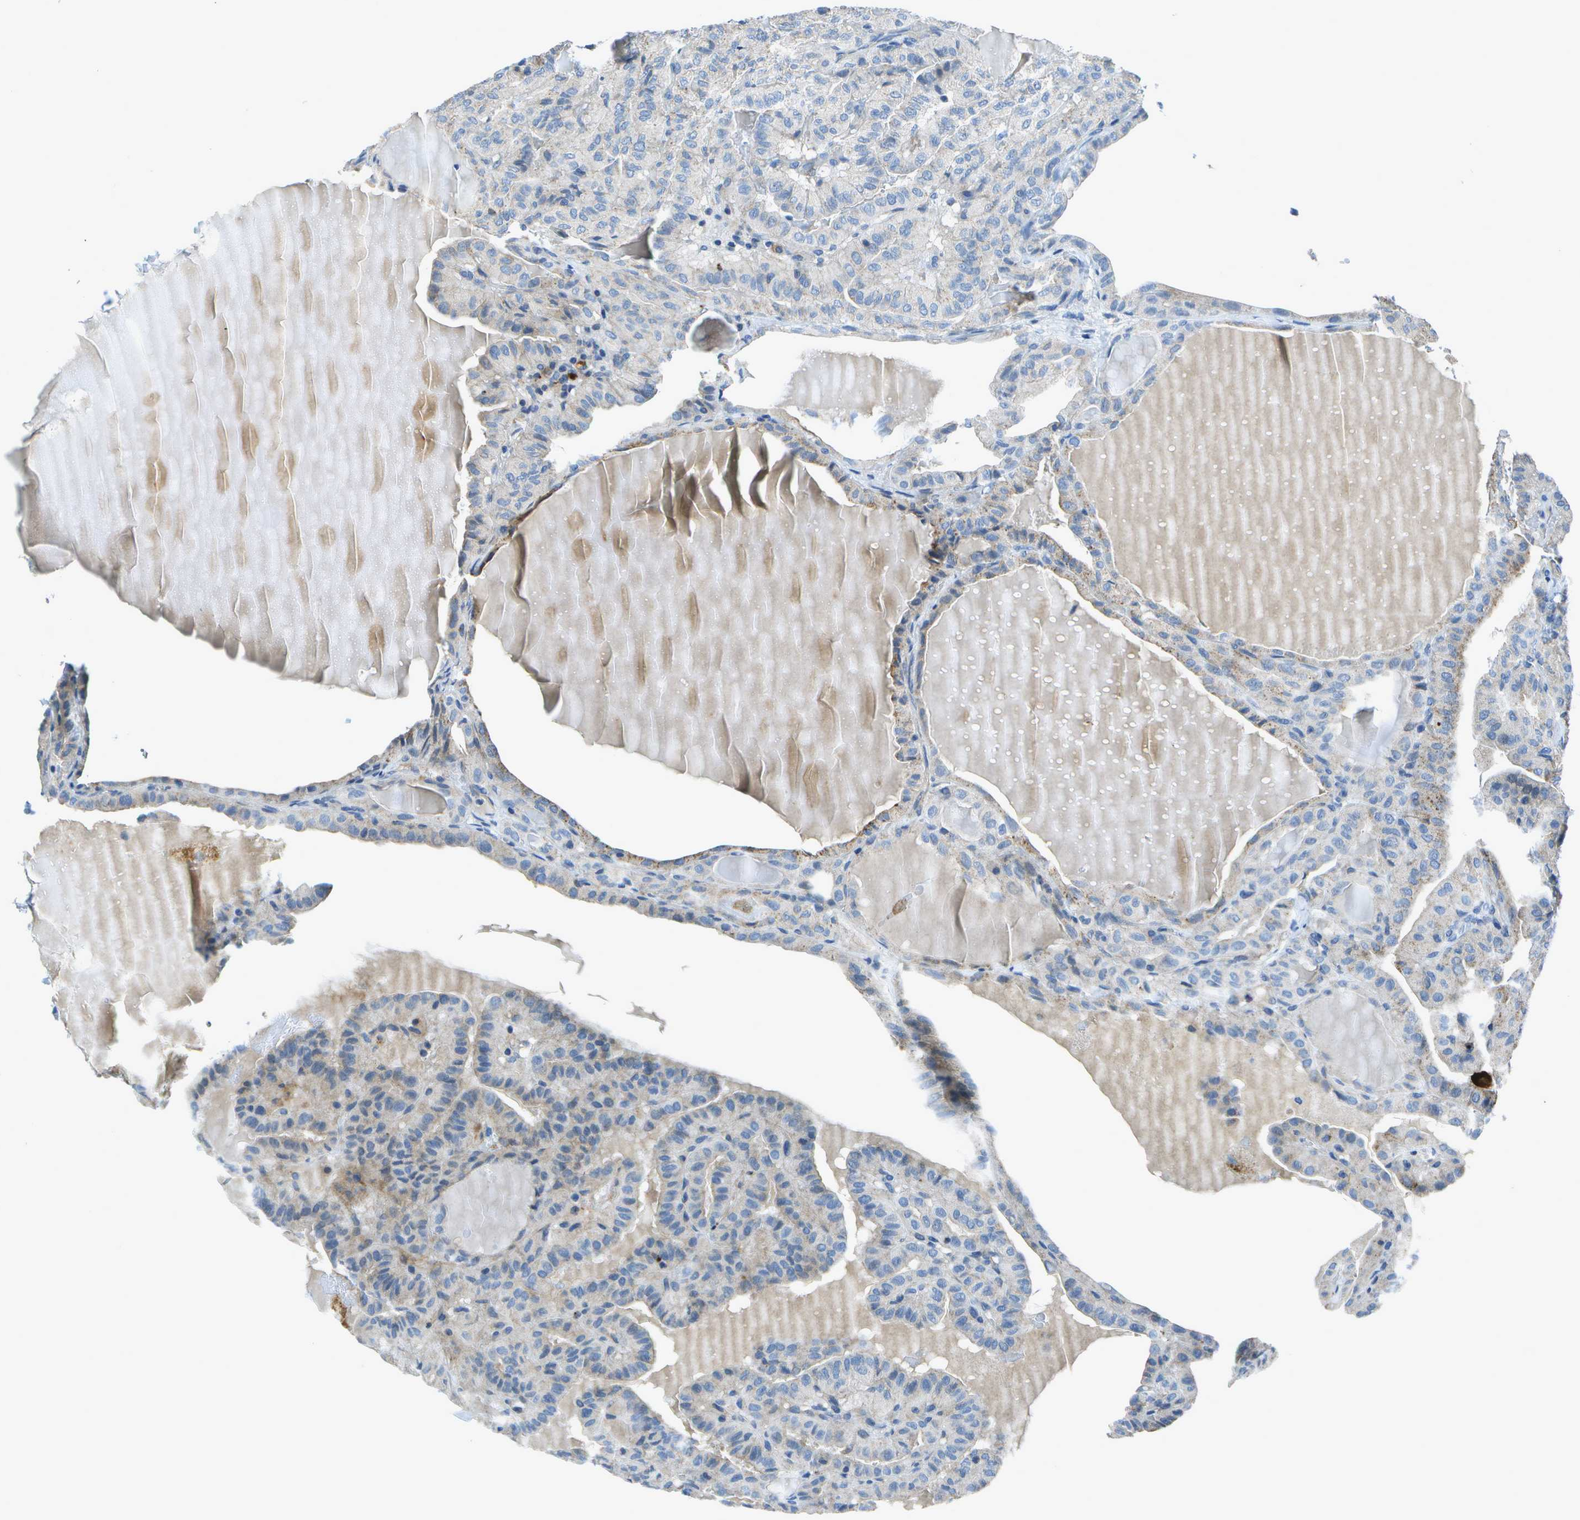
{"staining": {"intensity": "weak", "quantity": "<25%", "location": "cytoplasmic/membranous"}, "tissue": "thyroid cancer", "cell_type": "Tumor cells", "image_type": "cancer", "snomed": [{"axis": "morphology", "description": "Papillary adenocarcinoma, NOS"}, {"axis": "topography", "description": "Thyroid gland"}], "caption": "Immunohistochemical staining of human thyroid papillary adenocarcinoma displays no significant staining in tumor cells.", "gene": "DCT", "patient": {"sex": "male", "age": 77}}